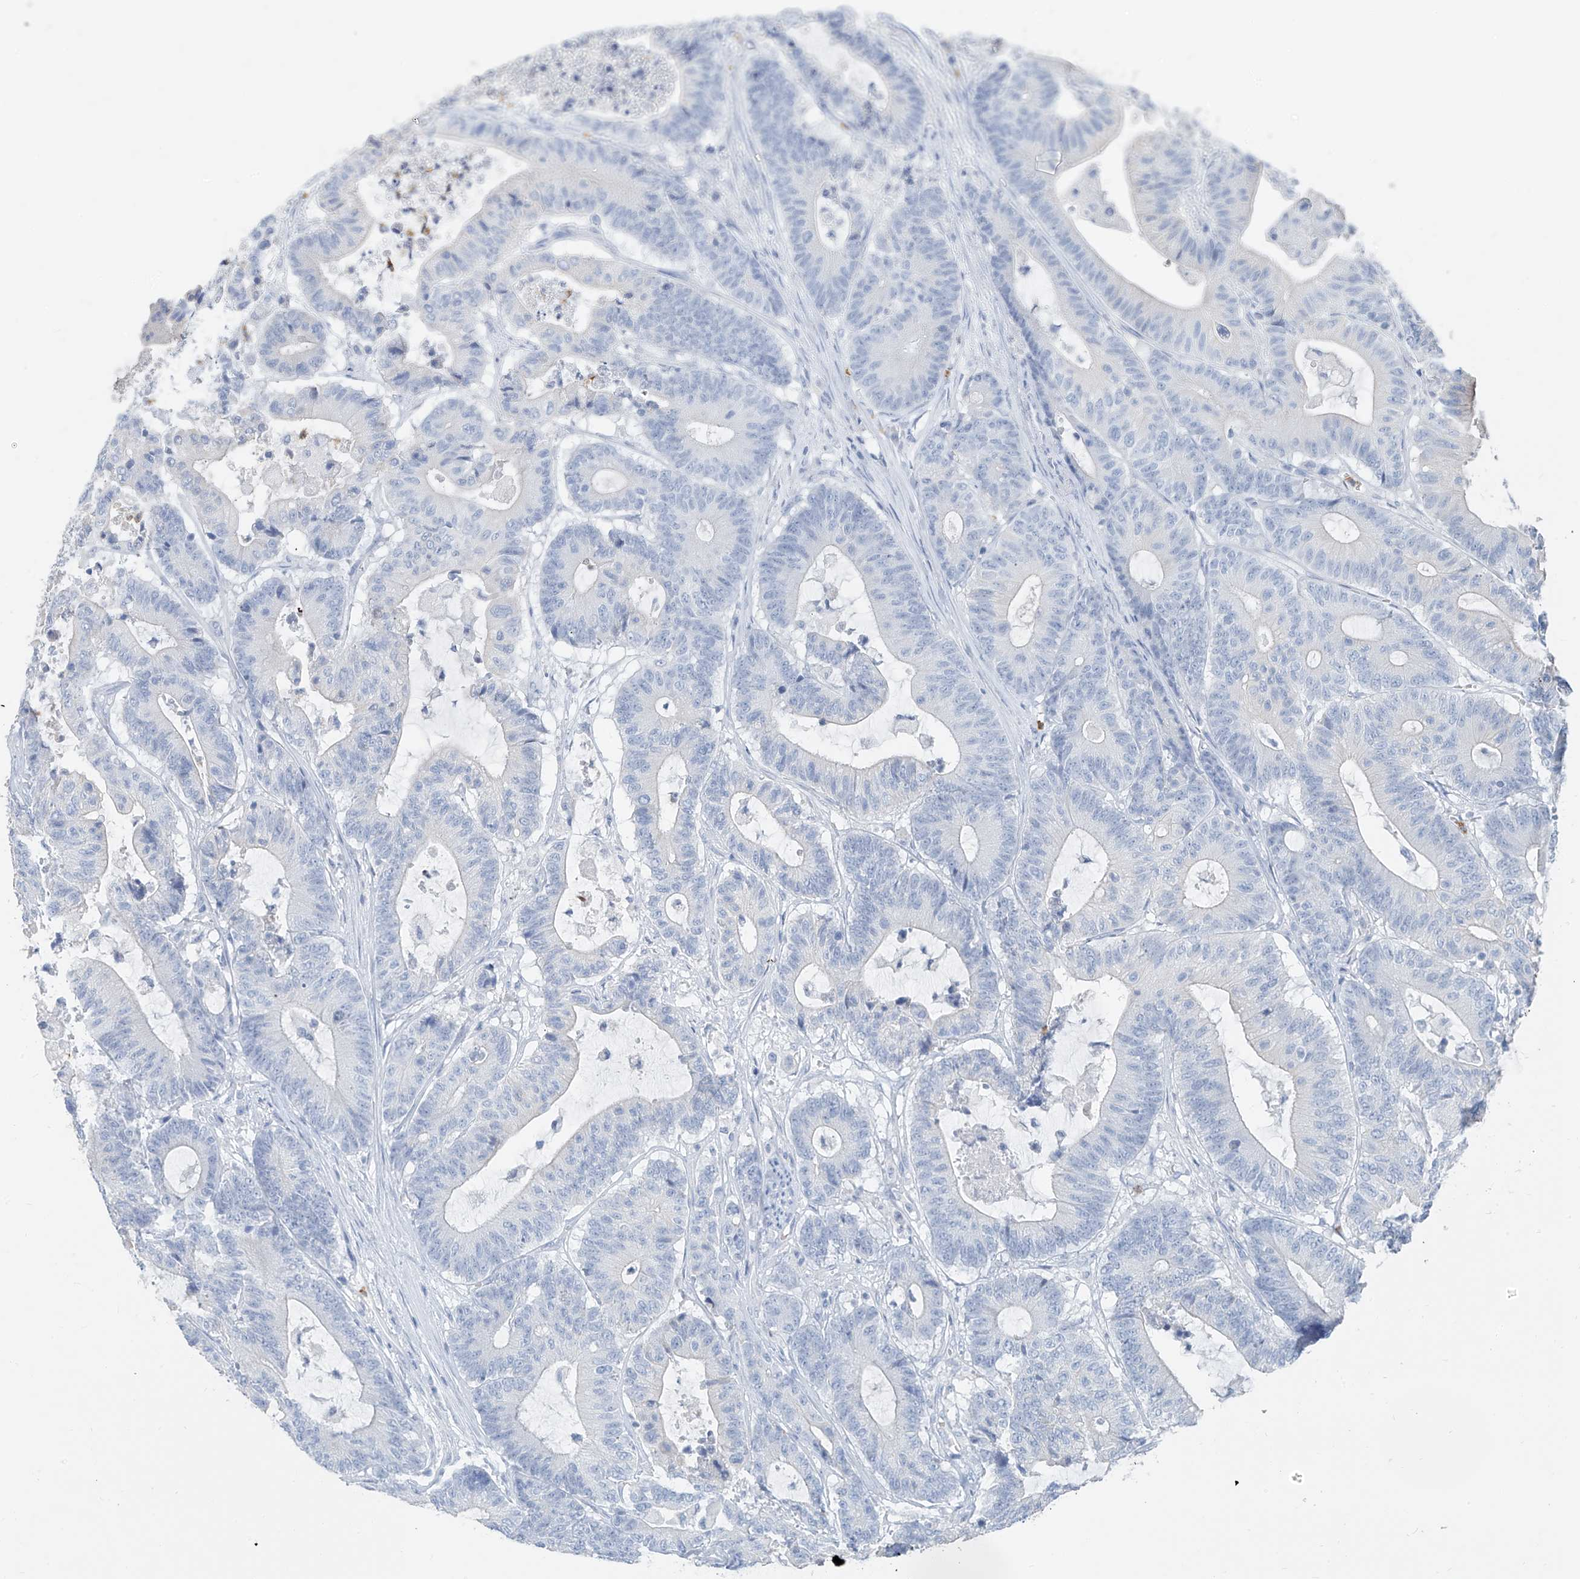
{"staining": {"intensity": "negative", "quantity": "none", "location": "none"}, "tissue": "colorectal cancer", "cell_type": "Tumor cells", "image_type": "cancer", "snomed": [{"axis": "morphology", "description": "Adenocarcinoma, NOS"}, {"axis": "topography", "description": "Colon"}], "caption": "A high-resolution histopathology image shows immunohistochemistry staining of colorectal cancer, which shows no significant staining in tumor cells.", "gene": "PAFAH1B3", "patient": {"sex": "female", "age": 84}}